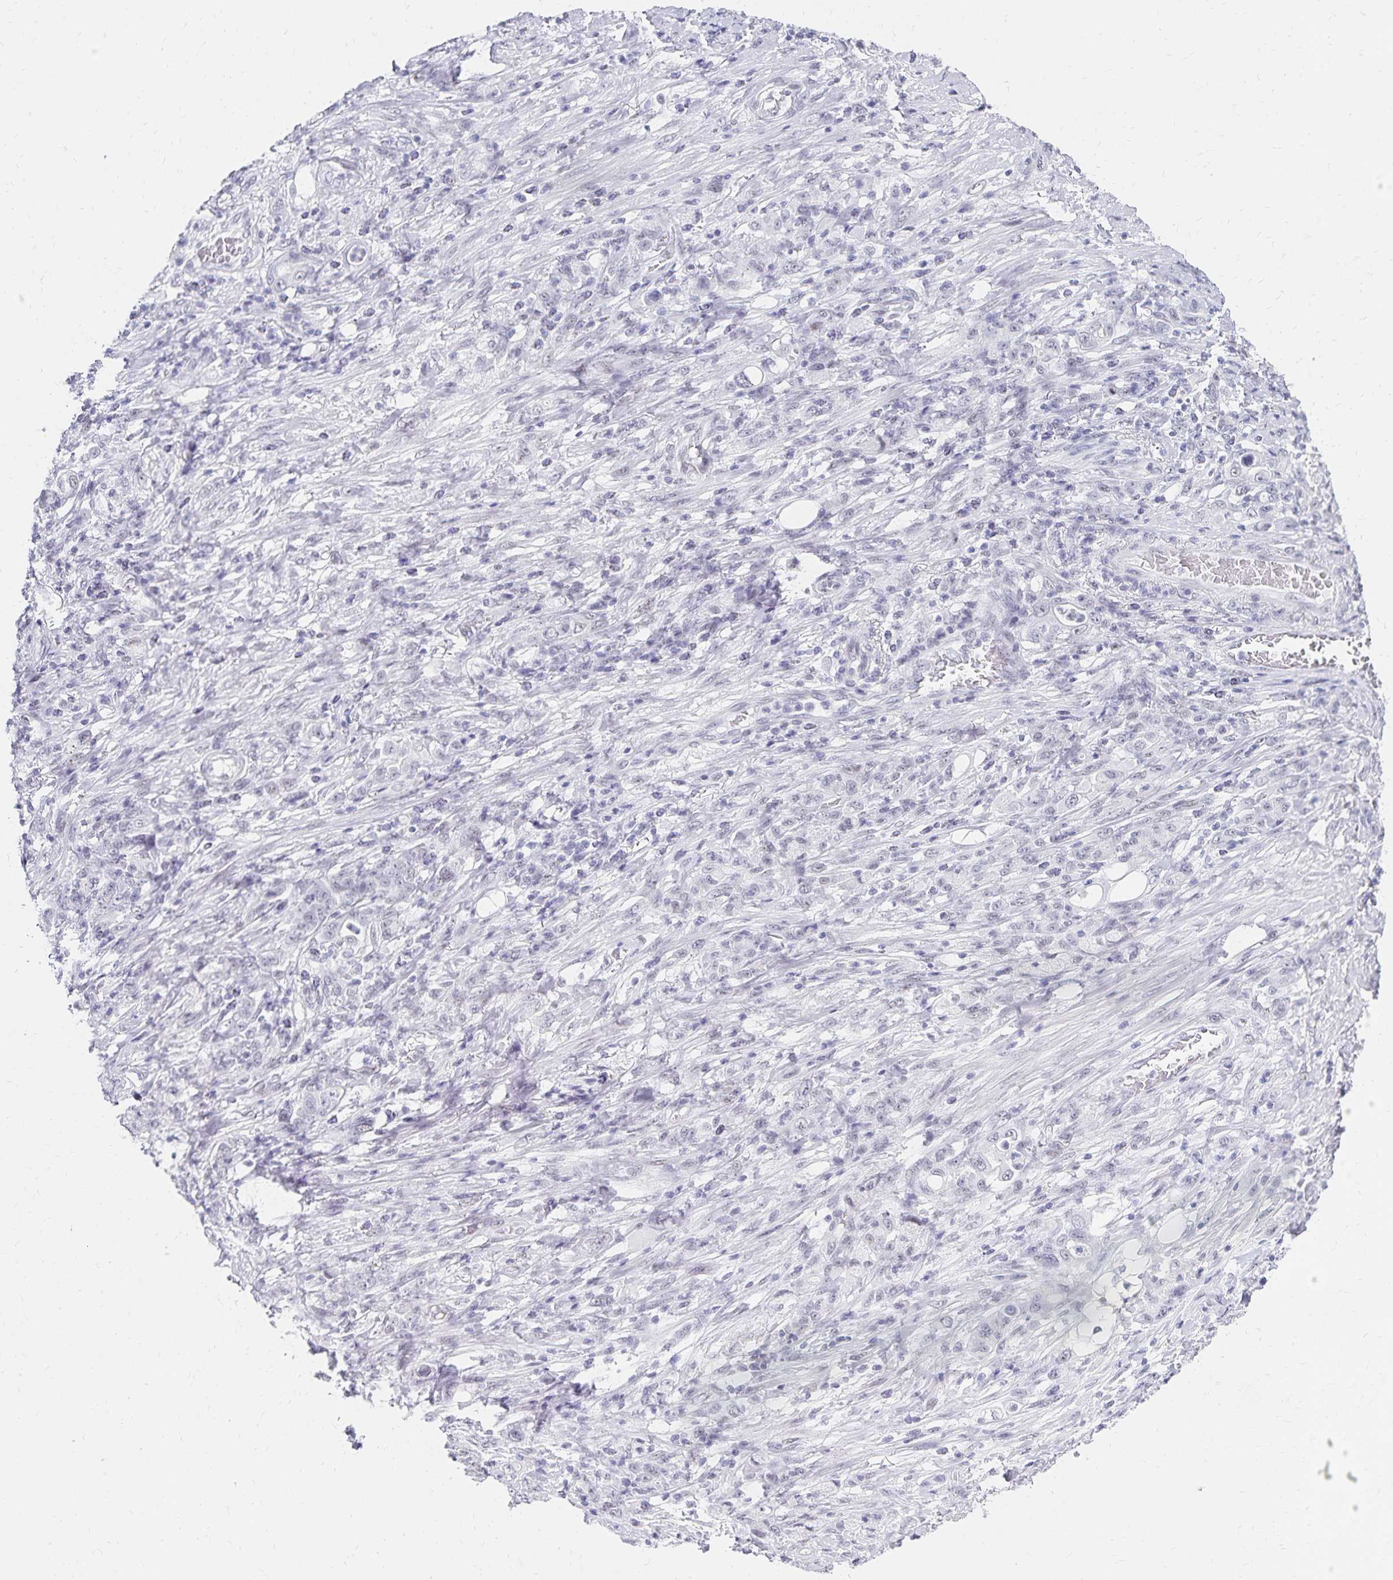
{"staining": {"intensity": "negative", "quantity": "none", "location": "none"}, "tissue": "stomach cancer", "cell_type": "Tumor cells", "image_type": "cancer", "snomed": [{"axis": "morphology", "description": "Adenocarcinoma, NOS"}, {"axis": "topography", "description": "Stomach"}], "caption": "Micrograph shows no protein positivity in tumor cells of stomach cancer (adenocarcinoma) tissue.", "gene": "C20orf85", "patient": {"sex": "female", "age": 79}}